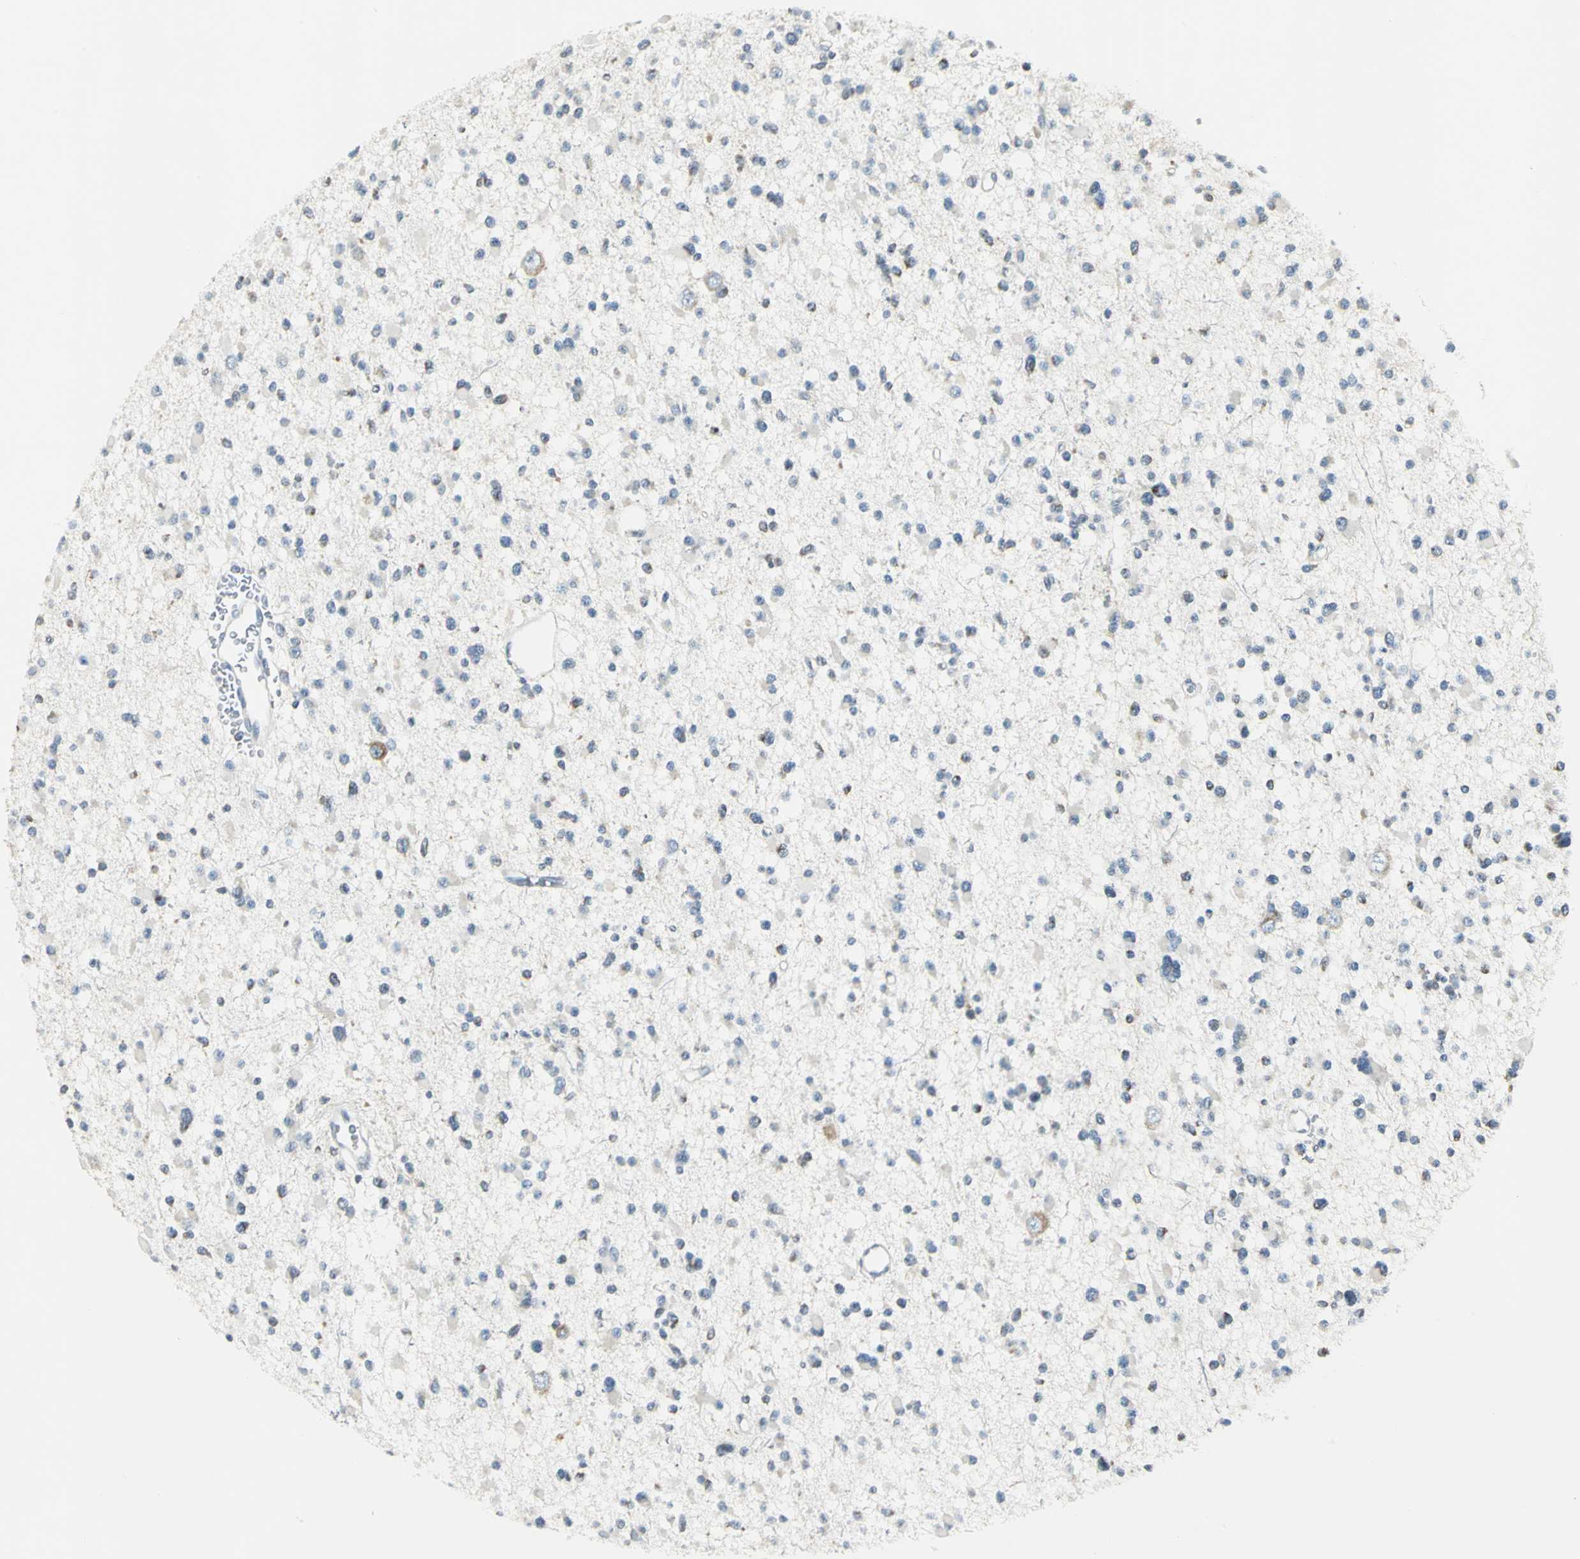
{"staining": {"intensity": "weak", "quantity": "25%-75%", "location": "cytoplasmic/membranous"}, "tissue": "glioma", "cell_type": "Tumor cells", "image_type": "cancer", "snomed": [{"axis": "morphology", "description": "Glioma, malignant, Low grade"}, {"axis": "topography", "description": "Brain"}], "caption": "Tumor cells reveal low levels of weak cytoplasmic/membranous staining in about 25%-75% of cells in malignant low-grade glioma.", "gene": "USP40", "patient": {"sex": "female", "age": 22}}